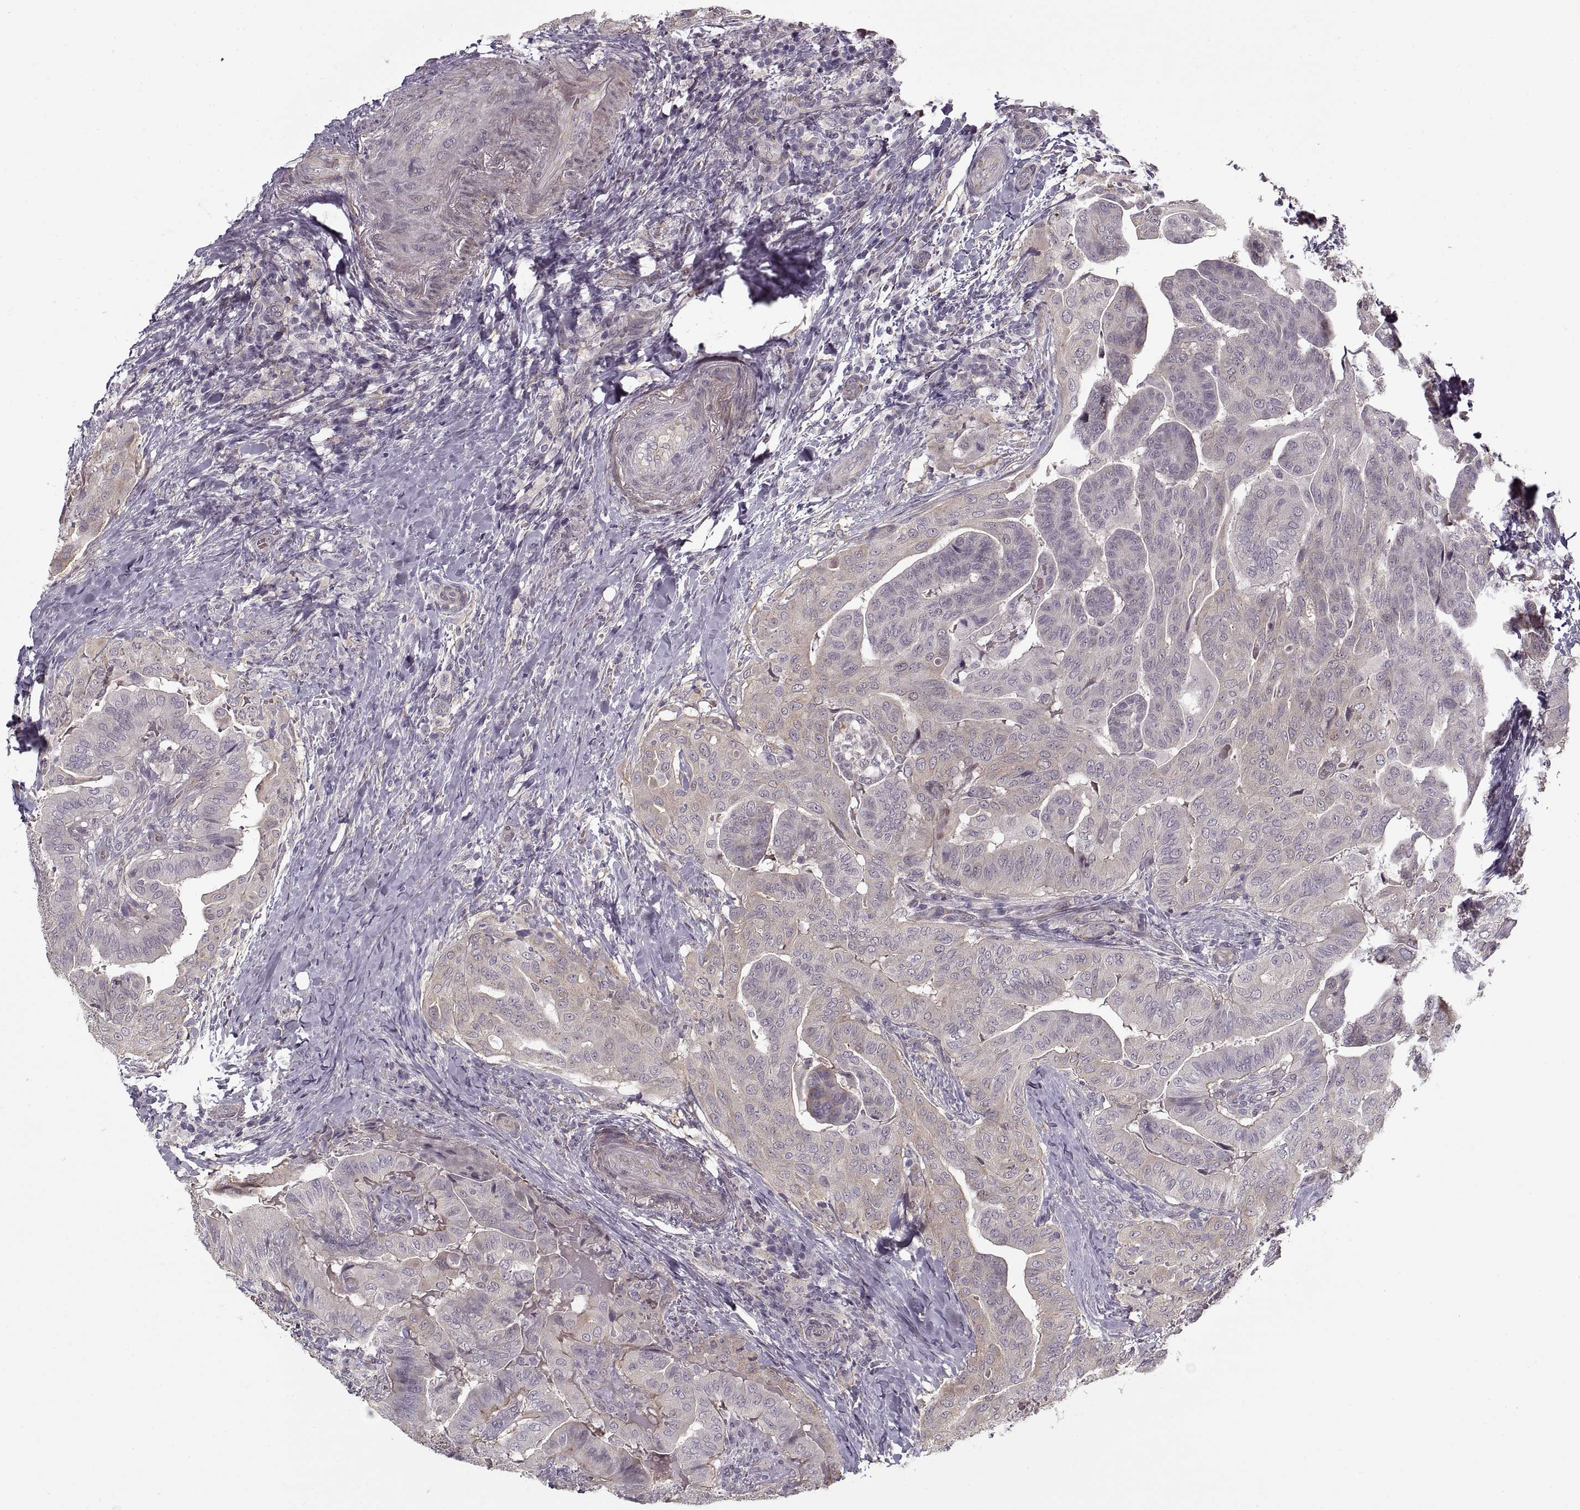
{"staining": {"intensity": "negative", "quantity": "none", "location": "none"}, "tissue": "thyroid cancer", "cell_type": "Tumor cells", "image_type": "cancer", "snomed": [{"axis": "morphology", "description": "Papillary adenocarcinoma, NOS"}, {"axis": "topography", "description": "Thyroid gland"}], "caption": "There is no significant positivity in tumor cells of thyroid papillary adenocarcinoma.", "gene": "LAMB2", "patient": {"sex": "female", "age": 68}}